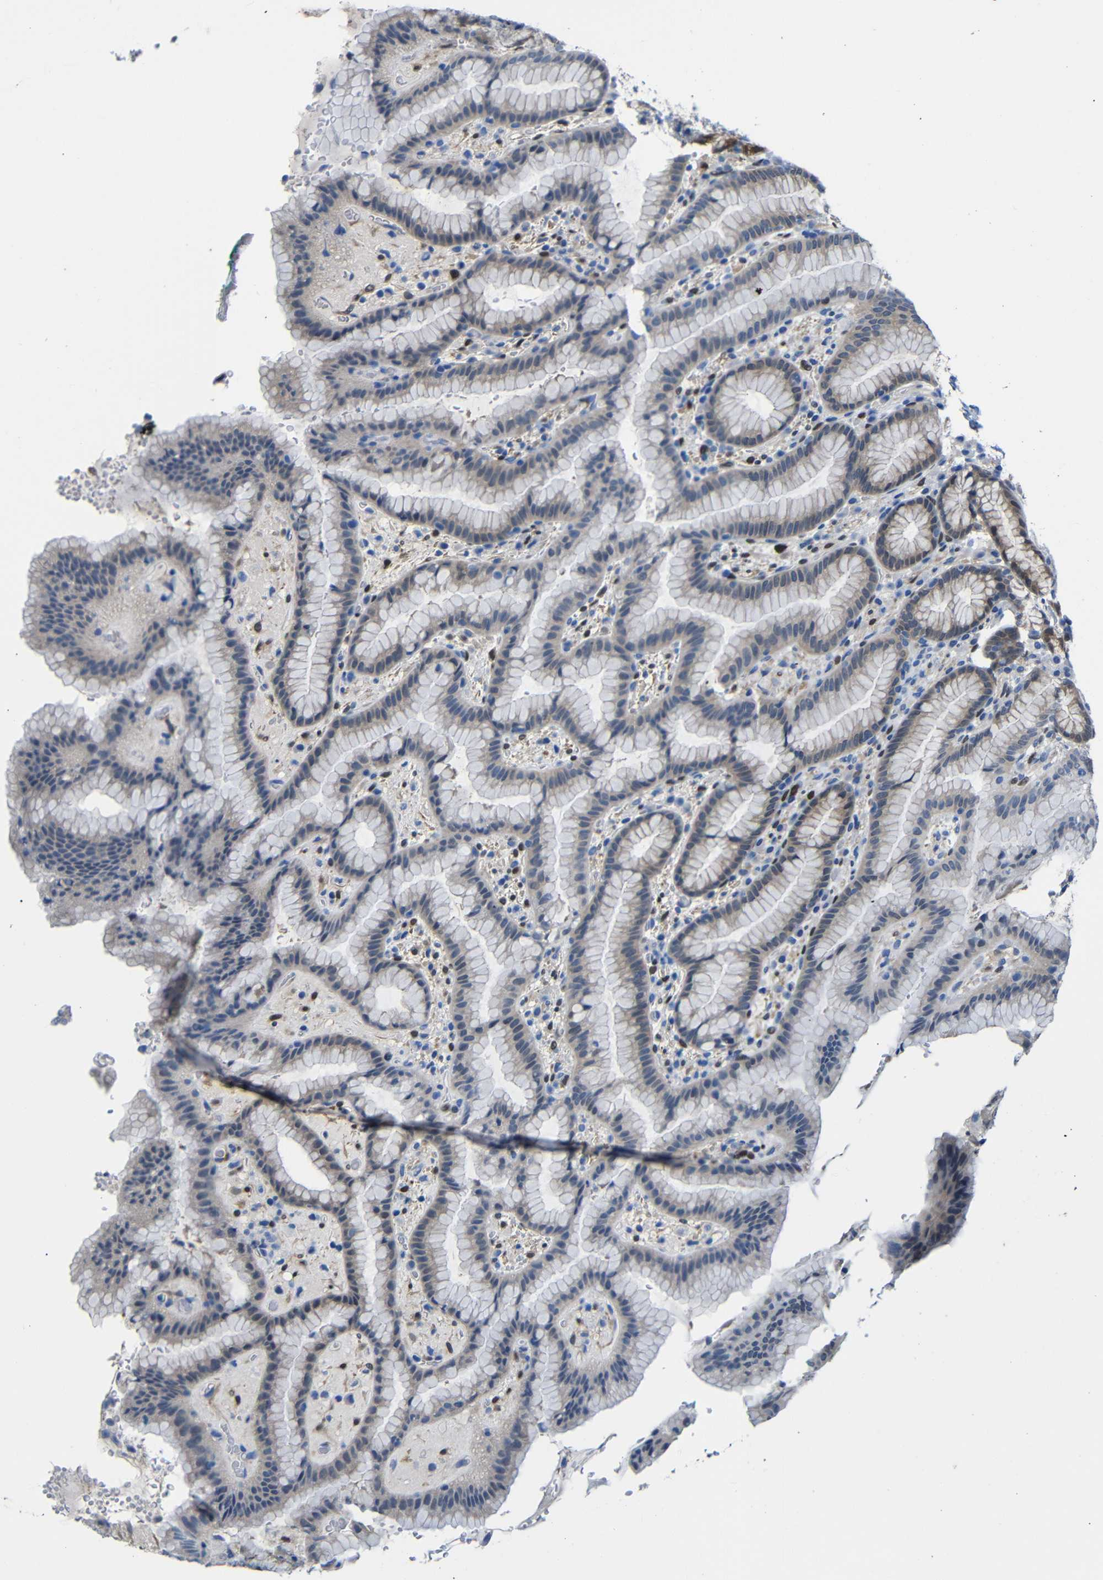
{"staining": {"intensity": "moderate", "quantity": "<25%", "location": "cytoplasmic/membranous,nuclear"}, "tissue": "stomach", "cell_type": "Glandular cells", "image_type": "normal", "snomed": [{"axis": "morphology", "description": "Normal tissue, NOS"}, {"axis": "topography", "description": "Stomach, lower"}], "caption": "A brown stain shows moderate cytoplasmic/membranous,nuclear staining of a protein in glandular cells of benign human stomach.", "gene": "YAP1", "patient": {"sex": "male", "age": 52}}